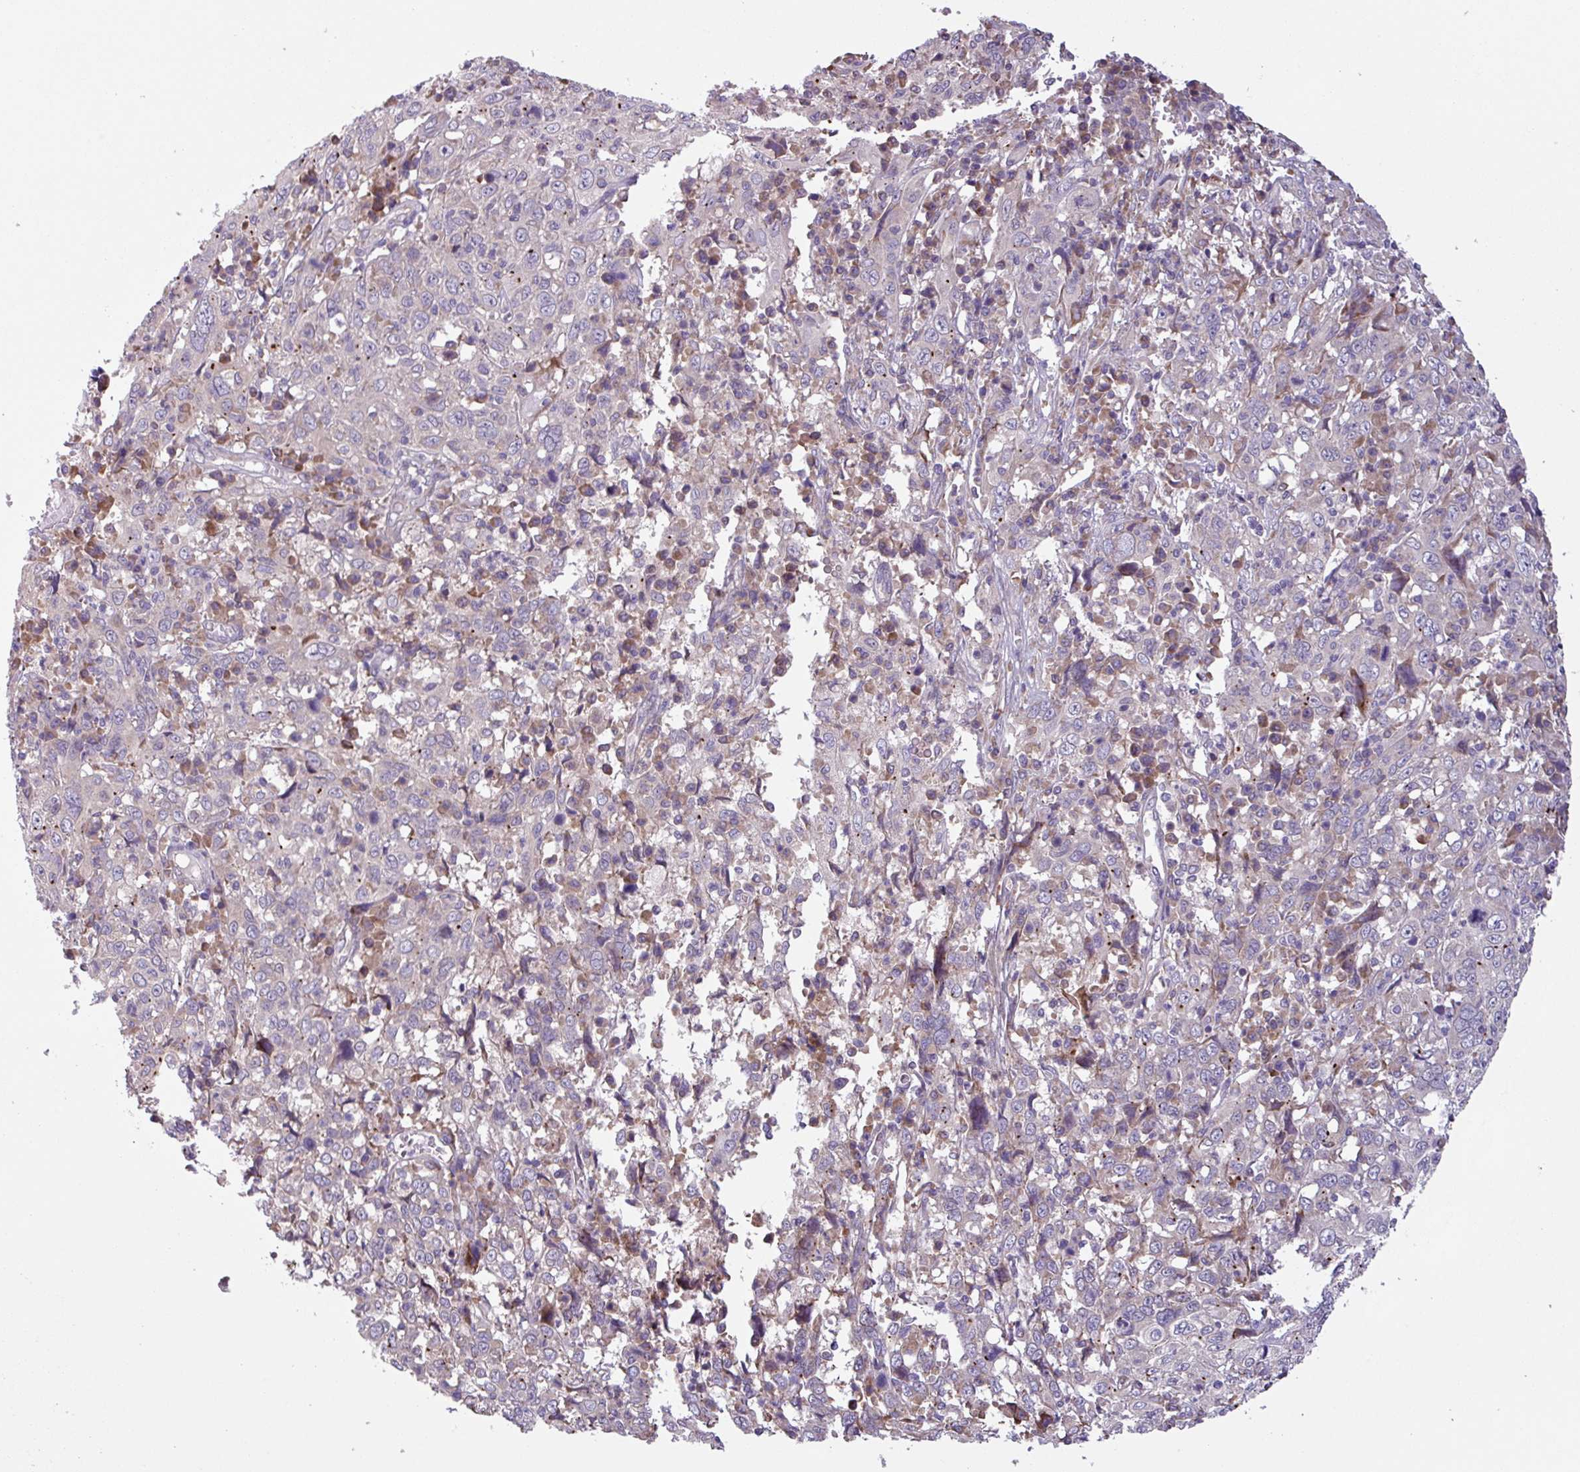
{"staining": {"intensity": "negative", "quantity": "none", "location": "none"}, "tissue": "cervical cancer", "cell_type": "Tumor cells", "image_type": "cancer", "snomed": [{"axis": "morphology", "description": "Squamous cell carcinoma, NOS"}, {"axis": "topography", "description": "Cervix"}], "caption": "Immunohistochemistry photomicrograph of neoplastic tissue: cervical cancer stained with DAB (3,3'-diaminobenzidine) shows no significant protein positivity in tumor cells.", "gene": "C20orf27", "patient": {"sex": "female", "age": 46}}